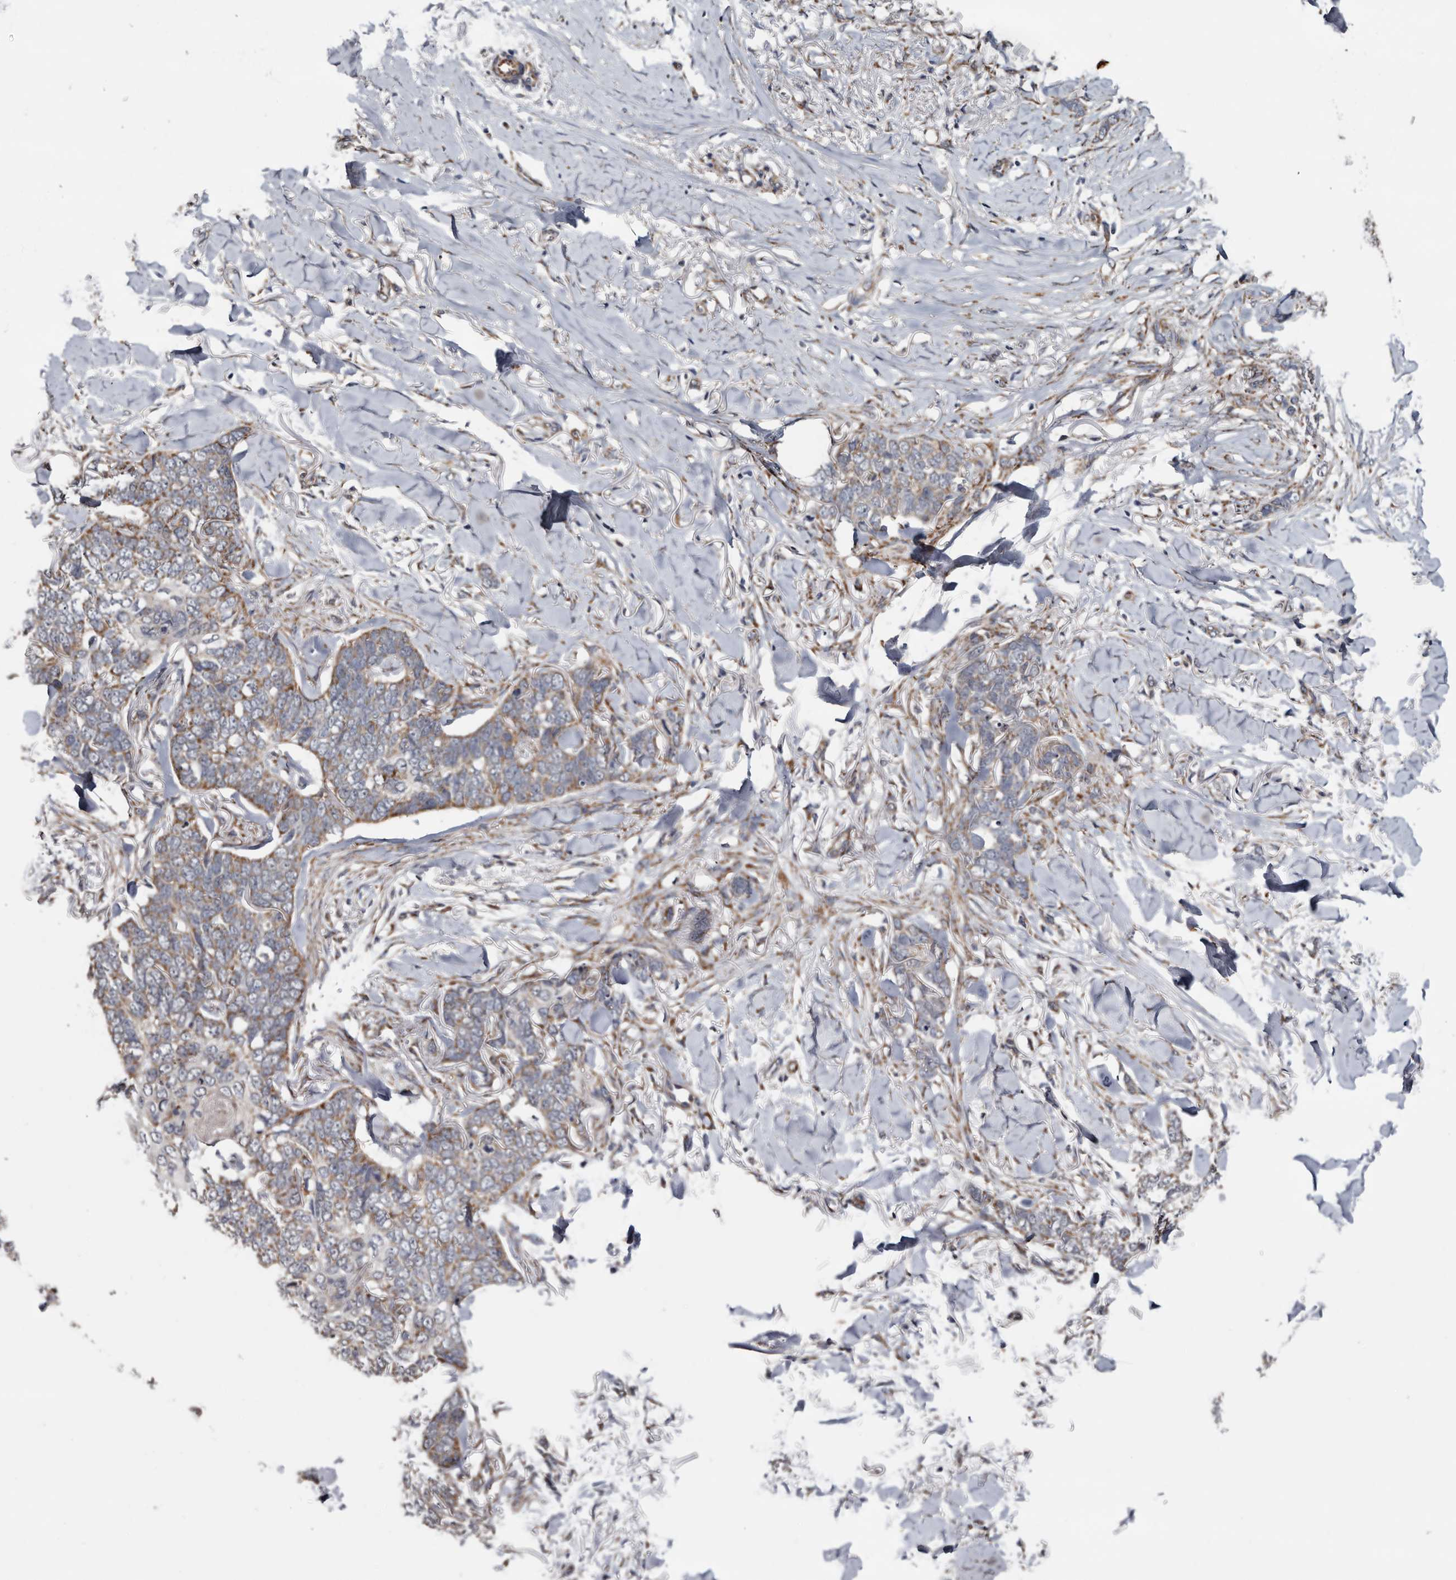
{"staining": {"intensity": "moderate", "quantity": ">75%", "location": "cytoplasmic/membranous"}, "tissue": "skin cancer", "cell_type": "Tumor cells", "image_type": "cancer", "snomed": [{"axis": "morphology", "description": "Normal tissue, NOS"}, {"axis": "morphology", "description": "Basal cell carcinoma"}, {"axis": "topography", "description": "Skin"}], "caption": "Basal cell carcinoma (skin) stained with immunohistochemistry reveals moderate cytoplasmic/membranous positivity in about >75% of tumor cells.", "gene": "ARMCX2", "patient": {"sex": "male", "age": 77}}